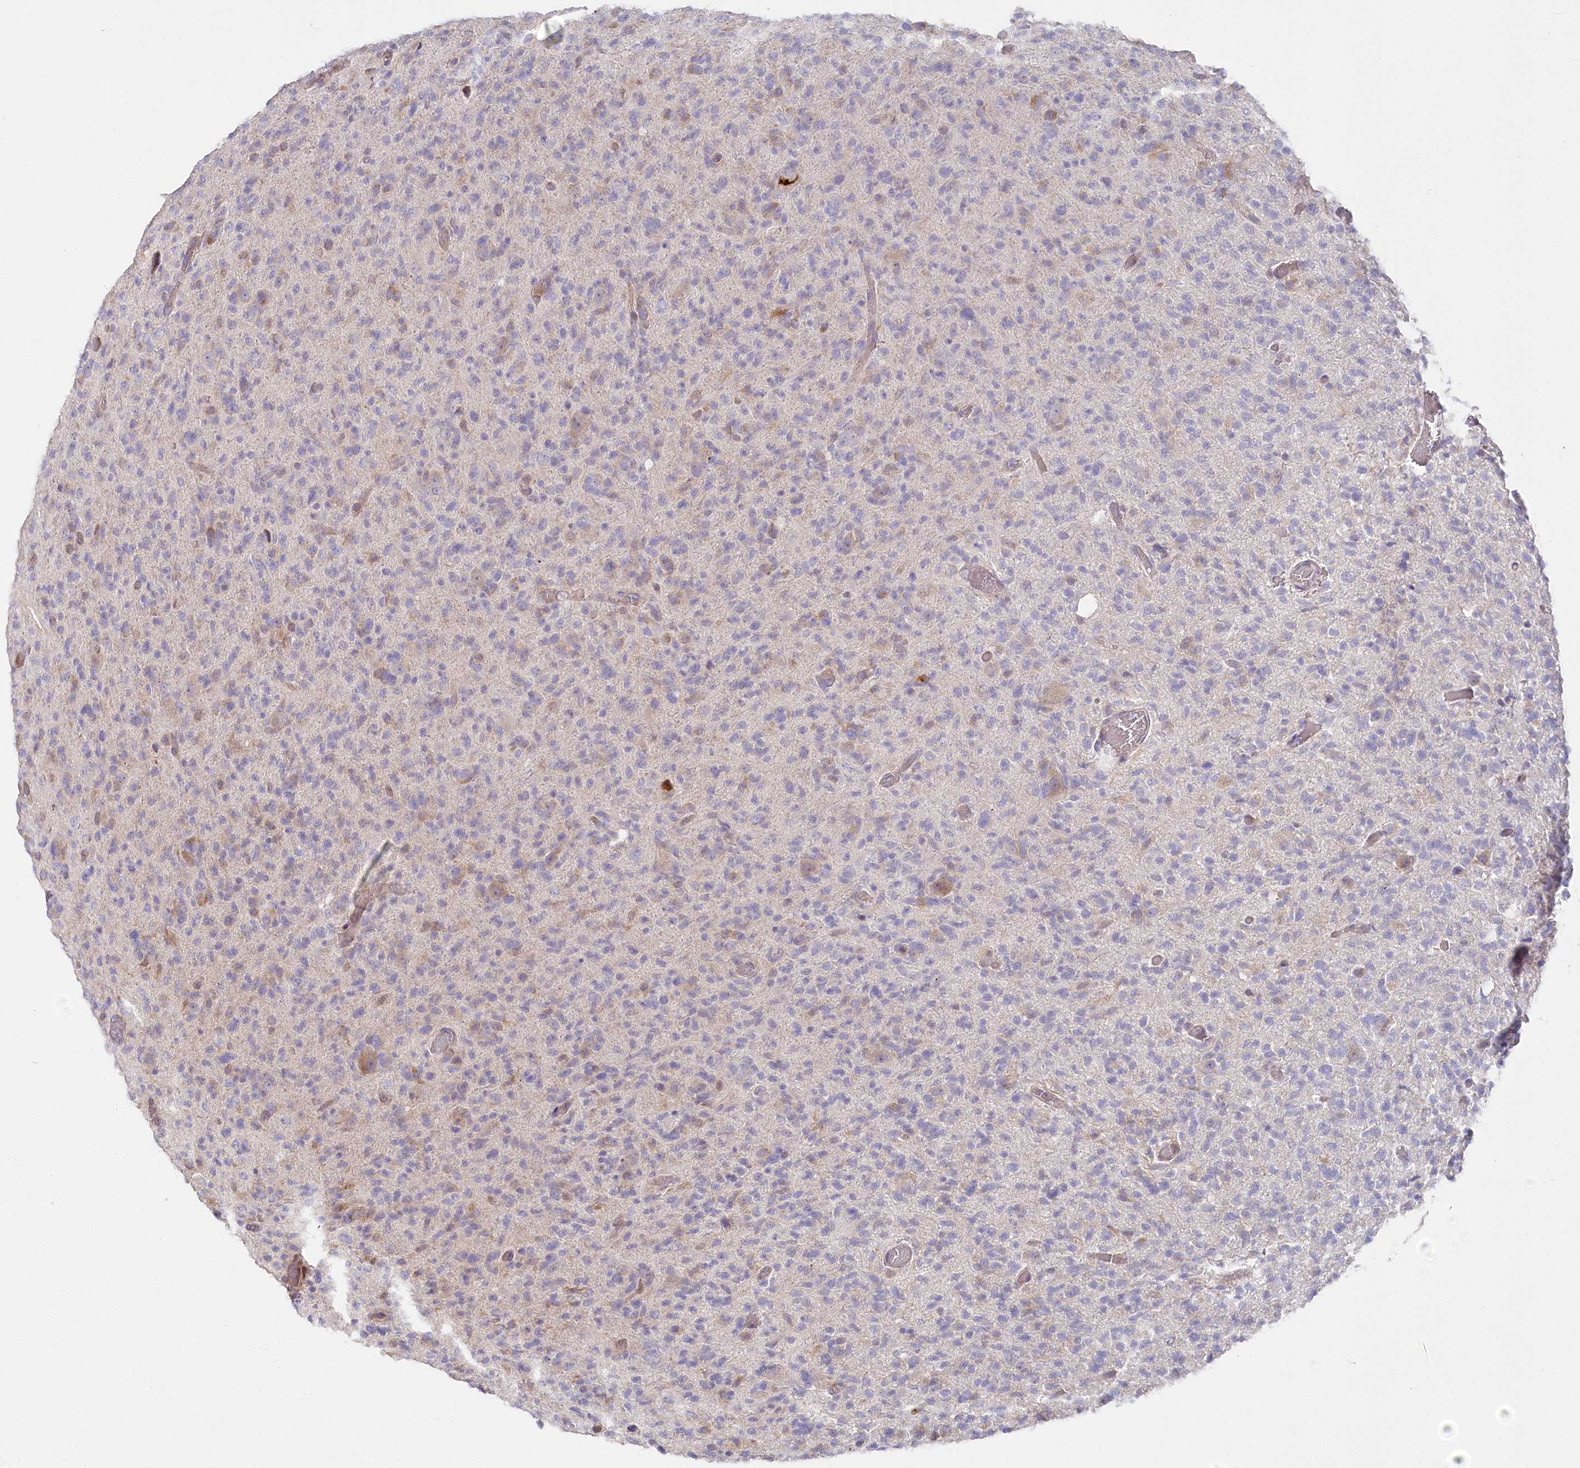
{"staining": {"intensity": "negative", "quantity": "none", "location": "none"}, "tissue": "glioma", "cell_type": "Tumor cells", "image_type": "cancer", "snomed": [{"axis": "morphology", "description": "Glioma, malignant, High grade"}, {"axis": "topography", "description": "Brain"}], "caption": "Immunohistochemical staining of high-grade glioma (malignant) shows no significant positivity in tumor cells.", "gene": "POGLUT1", "patient": {"sex": "female", "age": 57}}